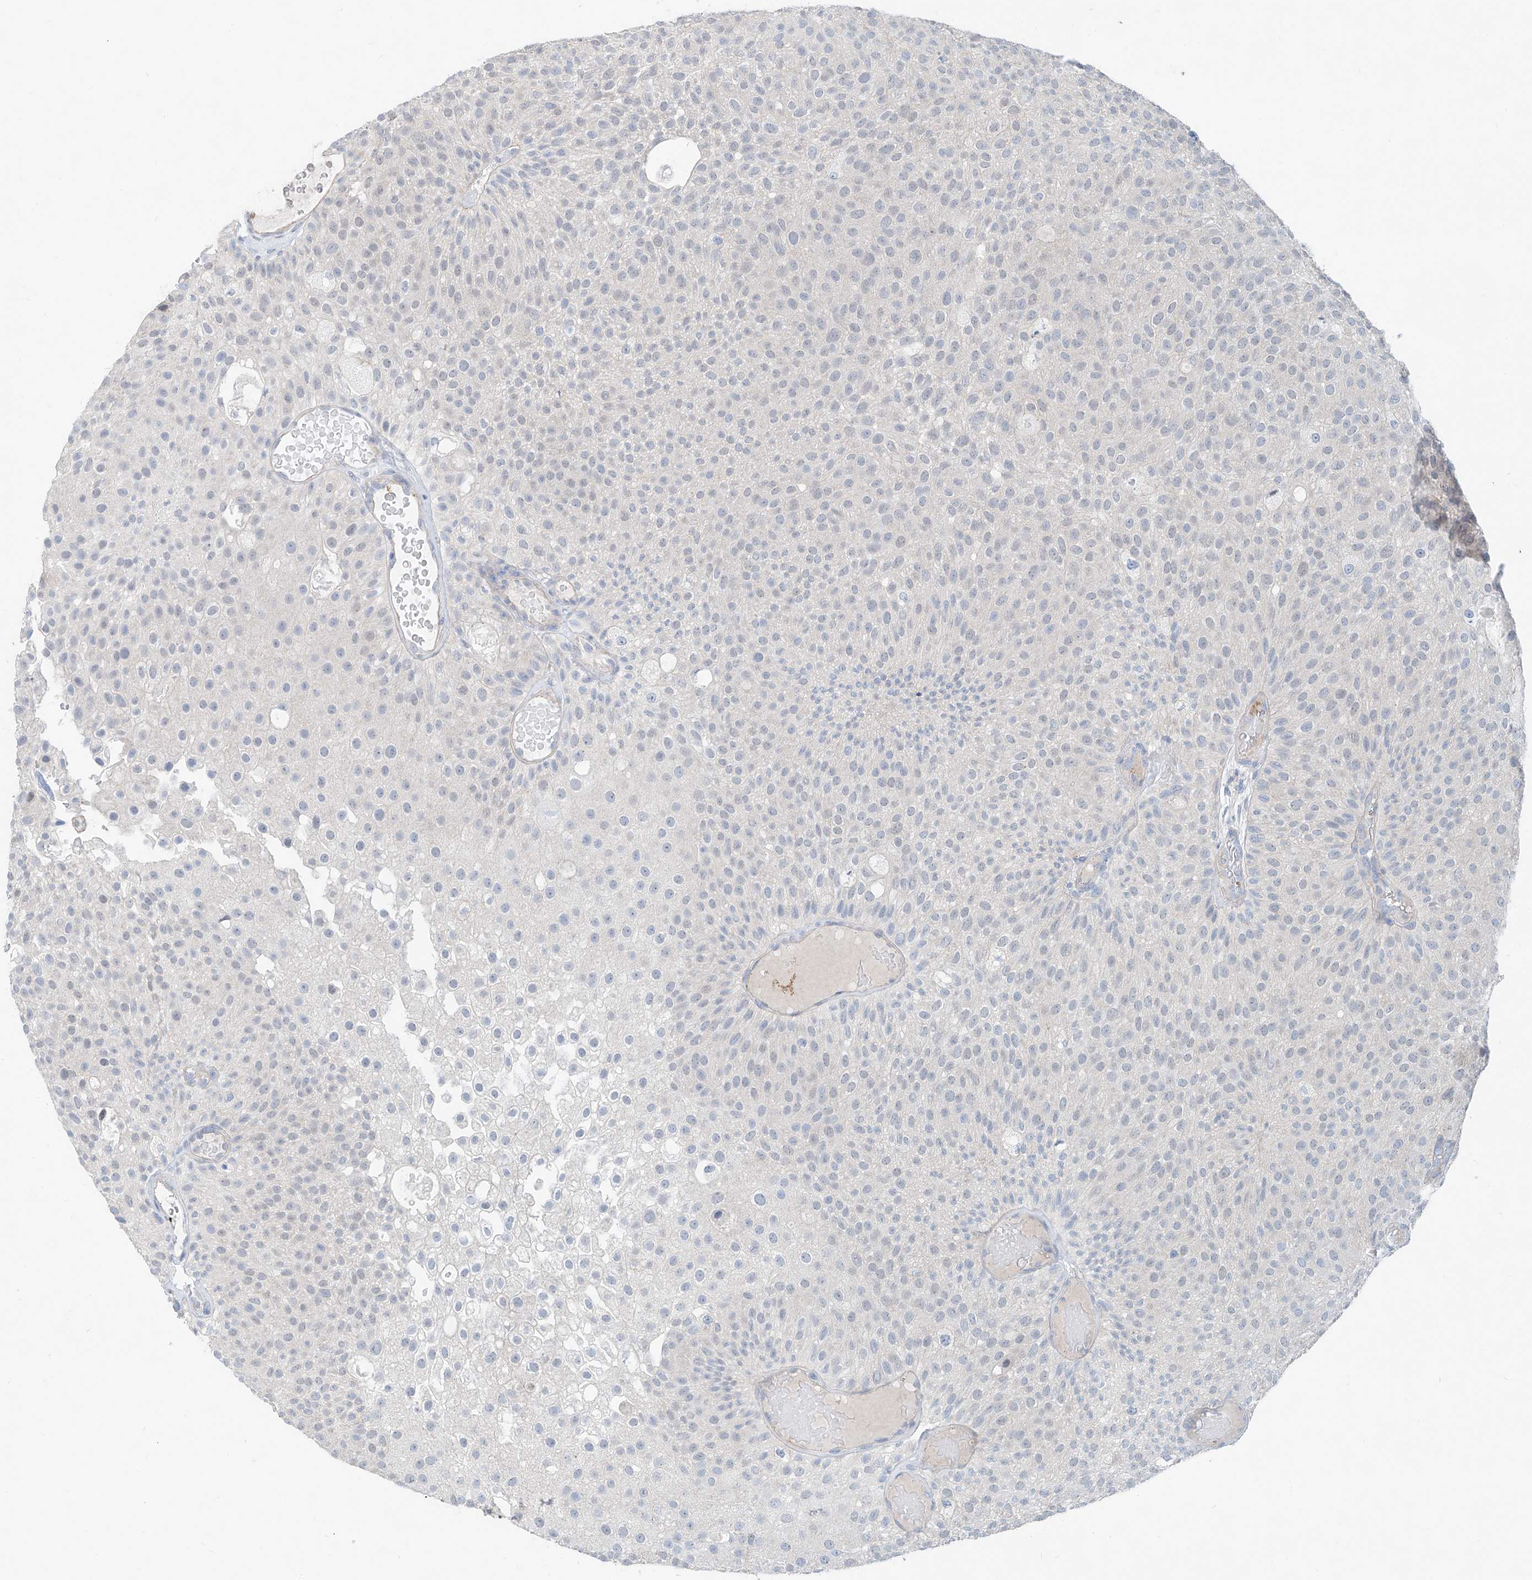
{"staining": {"intensity": "negative", "quantity": "none", "location": "none"}, "tissue": "urothelial cancer", "cell_type": "Tumor cells", "image_type": "cancer", "snomed": [{"axis": "morphology", "description": "Urothelial carcinoma, Low grade"}, {"axis": "topography", "description": "Urinary bladder"}], "caption": "There is no significant expression in tumor cells of urothelial cancer. Nuclei are stained in blue.", "gene": "ANKRD34A", "patient": {"sex": "male", "age": 78}}